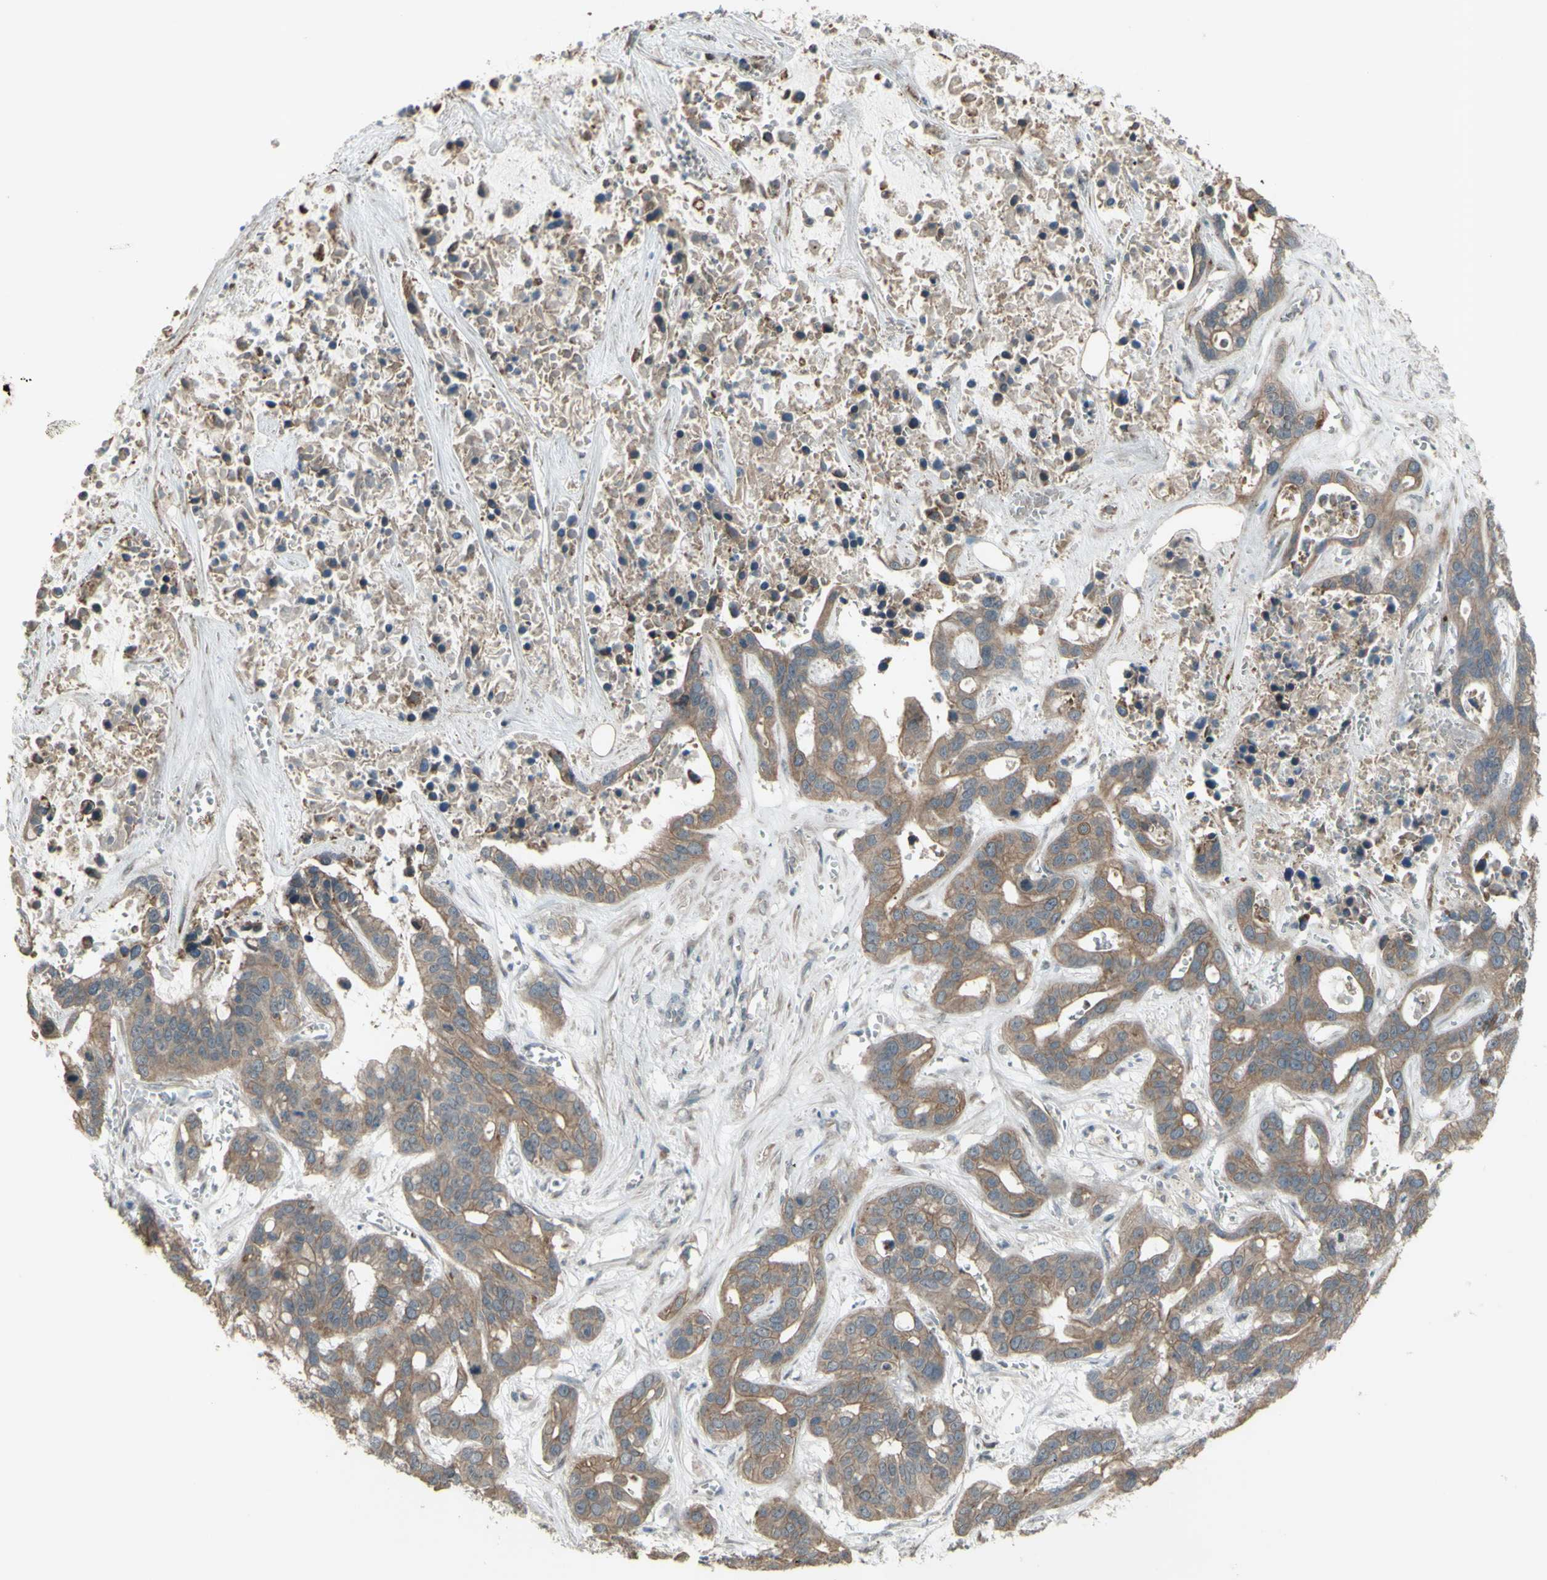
{"staining": {"intensity": "moderate", "quantity": ">75%", "location": "cytoplasmic/membranous"}, "tissue": "liver cancer", "cell_type": "Tumor cells", "image_type": "cancer", "snomed": [{"axis": "morphology", "description": "Cholangiocarcinoma"}, {"axis": "topography", "description": "Liver"}], "caption": "Immunohistochemistry image of neoplastic tissue: cholangiocarcinoma (liver) stained using immunohistochemistry shows medium levels of moderate protein expression localized specifically in the cytoplasmic/membranous of tumor cells, appearing as a cytoplasmic/membranous brown color.", "gene": "GRAMD1B", "patient": {"sex": "female", "age": 65}}